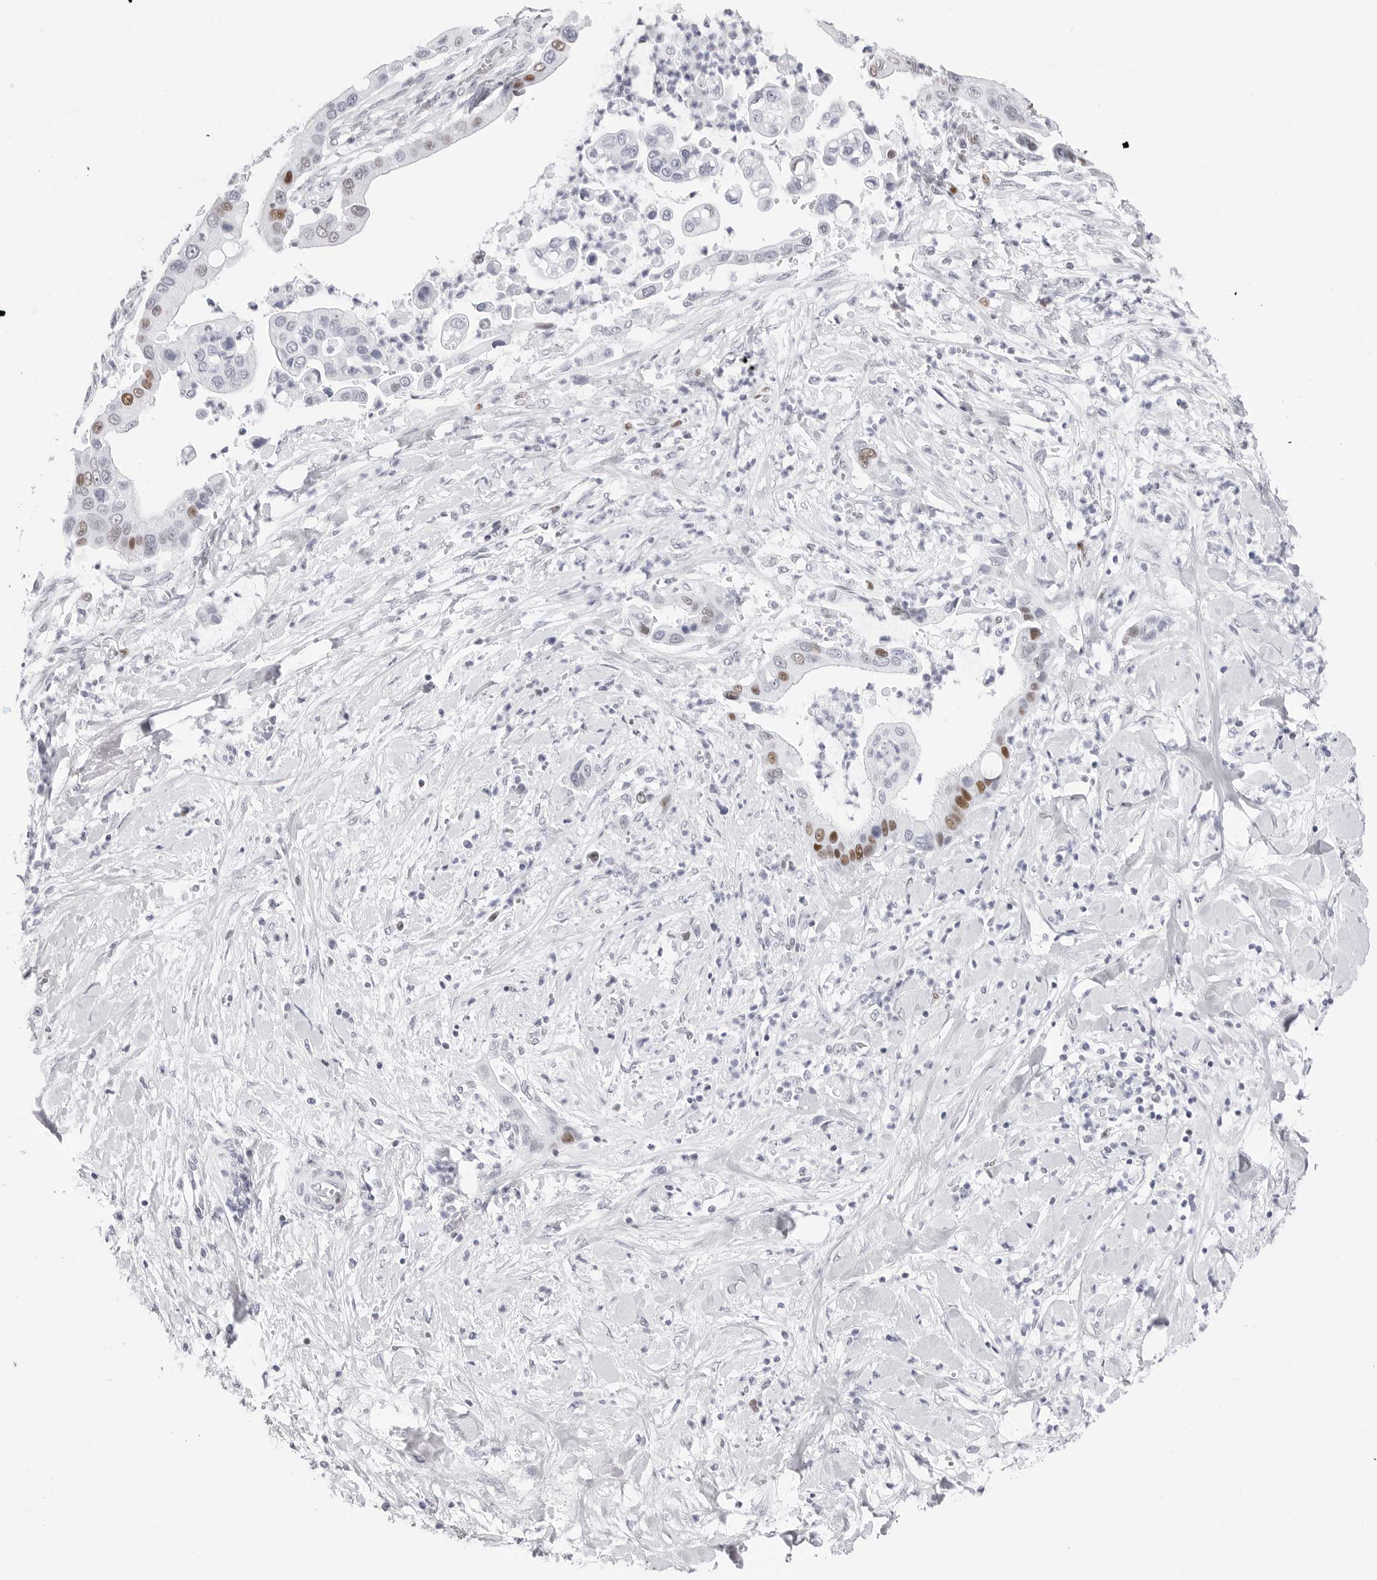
{"staining": {"intensity": "moderate", "quantity": "<25%", "location": "nuclear"}, "tissue": "liver cancer", "cell_type": "Tumor cells", "image_type": "cancer", "snomed": [{"axis": "morphology", "description": "Cholangiocarcinoma"}, {"axis": "topography", "description": "Liver"}], "caption": "Liver cholangiocarcinoma stained for a protein demonstrates moderate nuclear positivity in tumor cells.", "gene": "NASP", "patient": {"sex": "female", "age": 54}}